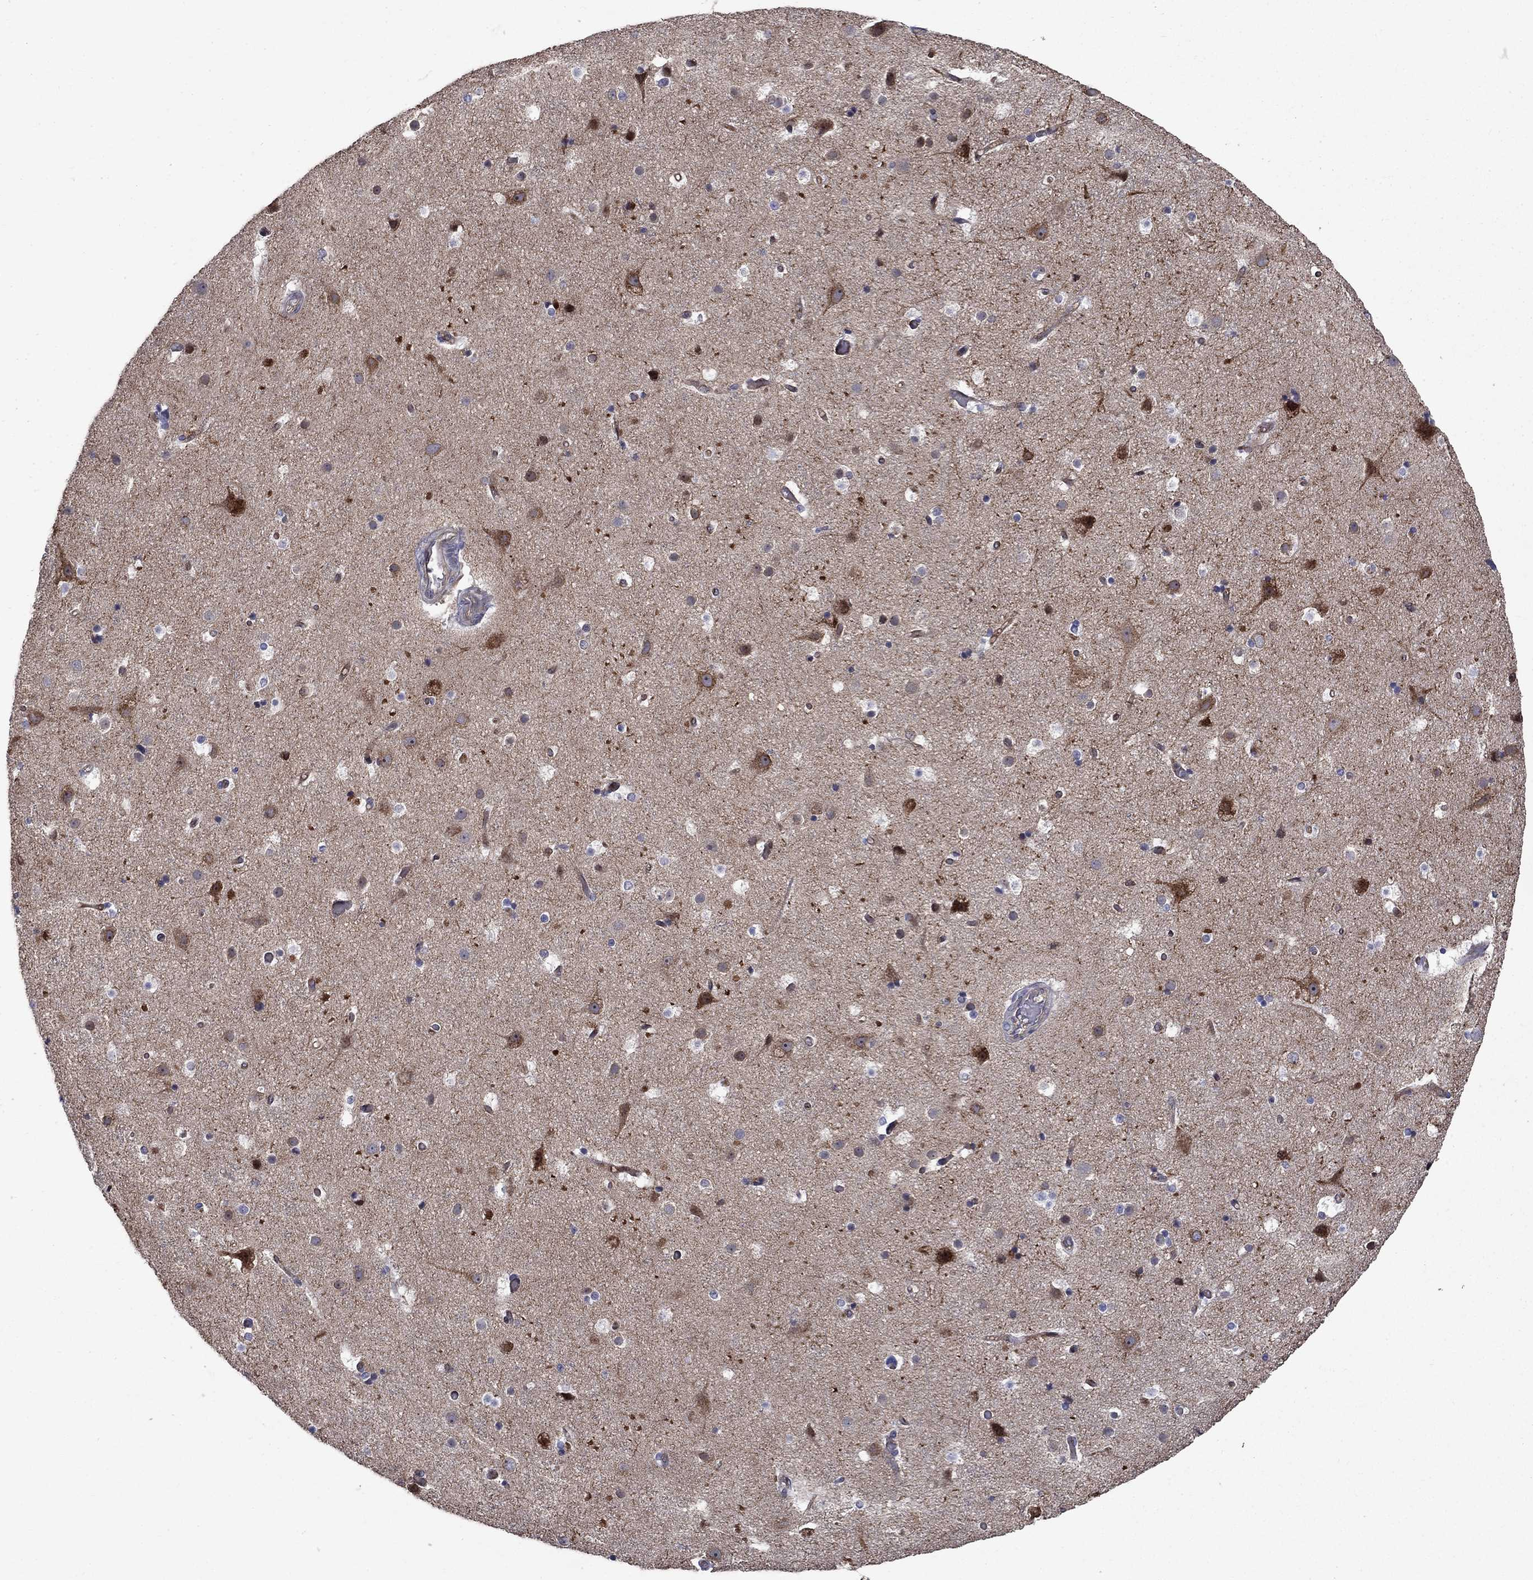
{"staining": {"intensity": "weak", "quantity": "25%-75%", "location": "cytoplasmic/membranous"}, "tissue": "cerebral cortex", "cell_type": "Endothelial cells", "image_type": "normal", "snomed": [{"axis": "morphology", "description": "Normal tissue, NOS"}, {"axis": "topography", "description": "Cerebral cortex"}], "caption": "Protein expression analysis of normal cerebral cortex reveals weak cytoplasmic/membranous positivity in about 25%-75% of endothelial cells.", "gene": "SLC1A1", "patient": {"sex": "female", "age": 52}}